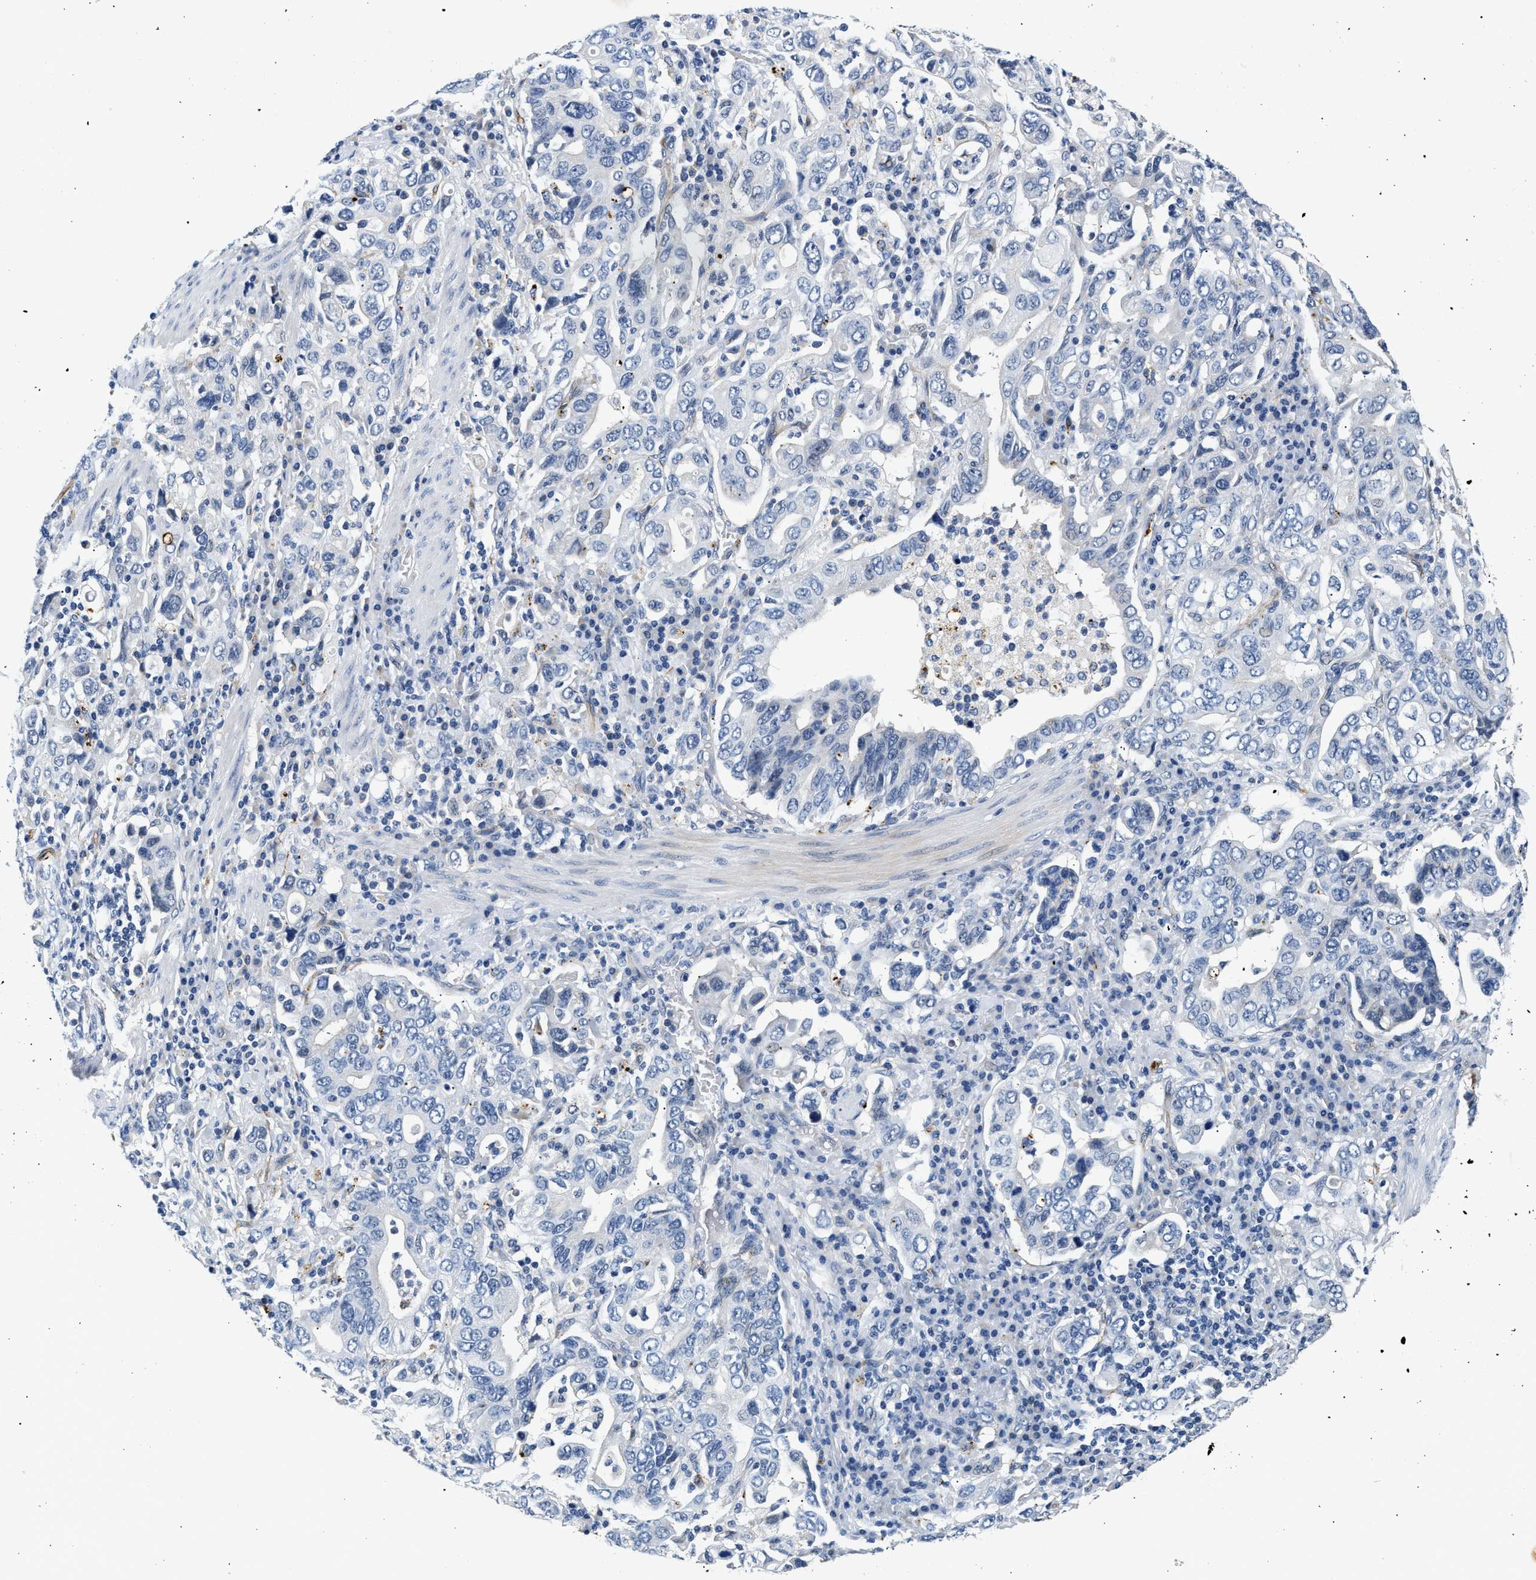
{"staining": {"intensity": "negative", "quantity": "none", "location": "none"}, "tissue": "stomach cancer", "cell_type": "Tumor cells", "image_type": "cancer", "snomed": [{"axis": "morphology", "description": "Adenocarcinoma, NOS"}, {"axis": "topography", "description": "Stomach, upper"}], "caption": "Histopathology image shows no protein expression in tumor cells of adenocarcinoma (stomach) tissue. (Stains: DAB (3,3'-diaminobenzidine) immunohistochemistry with hematoxylin counter stain, Microscopy: brightfield microscopy at high magnification).", "gene": "MED22", "patient": {"sex": "male", "age": 62}}